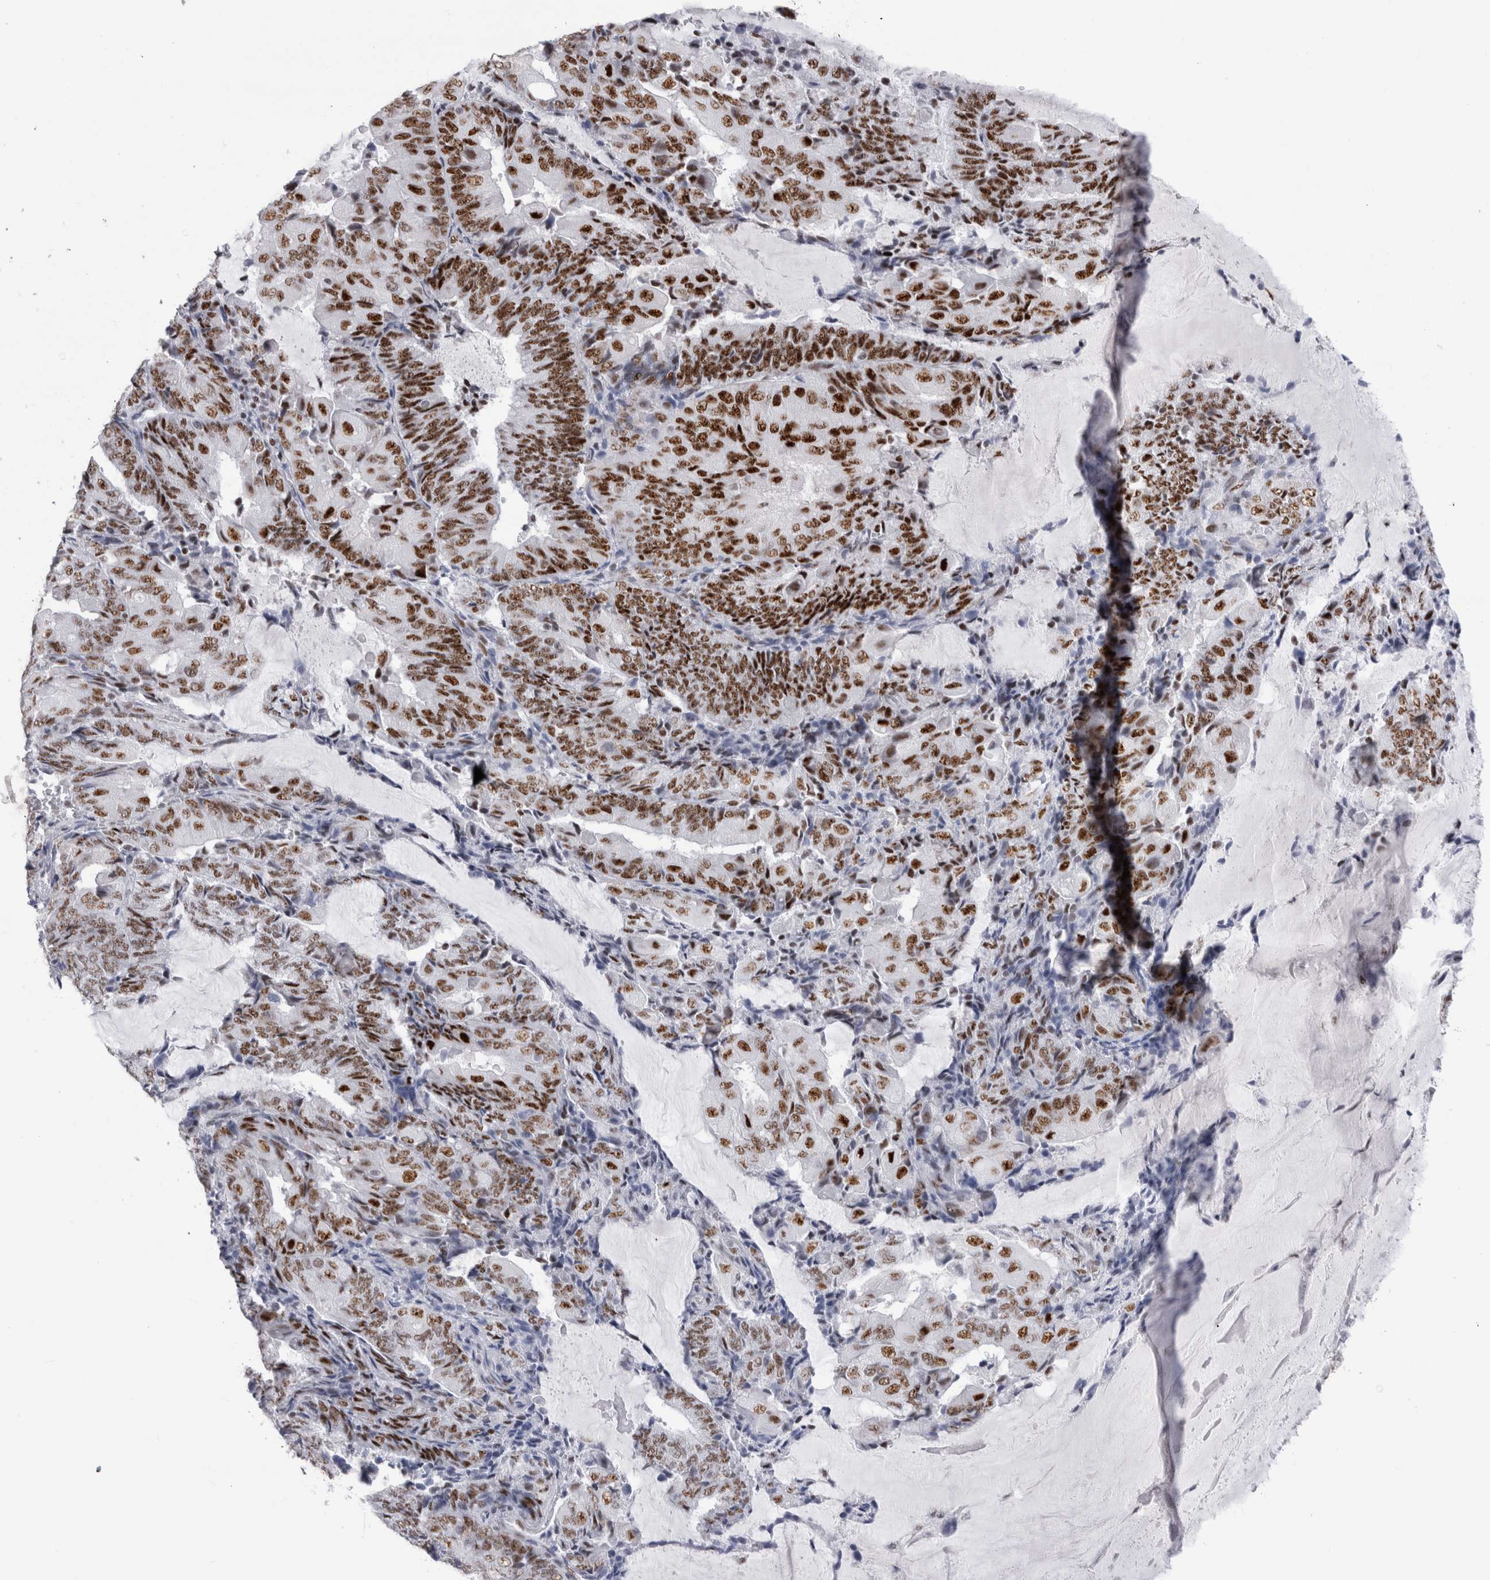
{"staining": {"intensity": "strong", "quantity": ">75%", "location": "nuclear"}, "tissue": "endometrial cancer", "cell_type": "Tumor cells", "image_type": "cancer", "snomed": [{"axis": "morphology", "description": "Adenocarcinoma, NOS"}, {"axis": "topography", "description": "Endometrium"}], "caption": "Approximately >75% of tumor cells in human endometrial adenocarcinoma exhibit strong nuclear protein expression as visualized by brown immunohistochemical staining.", "gene": "RBM6", "patient": {"sex": "female", "age": 81}}